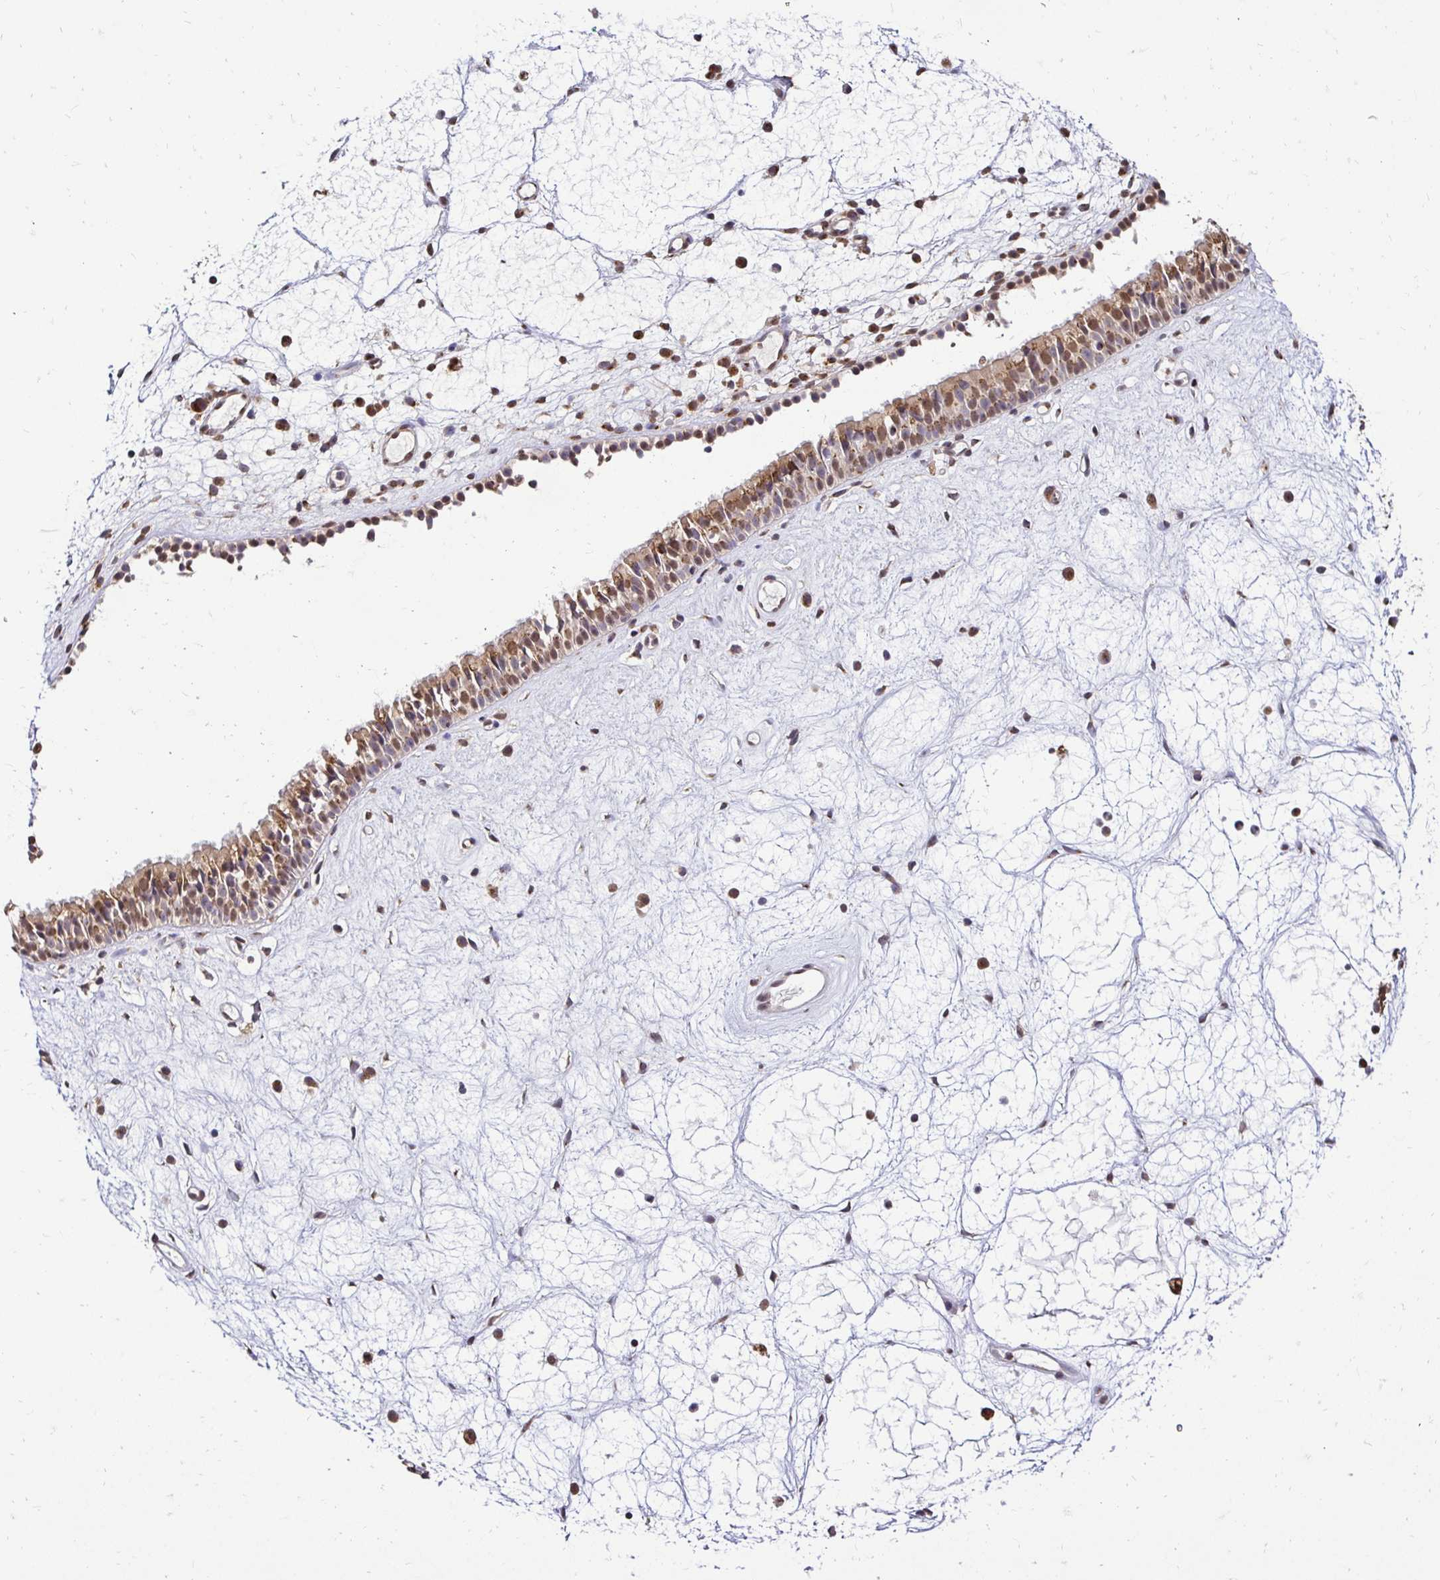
{"staining": {"intensity": "moderate", "quantity": ">75%", "location": "cytoplasmic/membranous"}, "tissue": "nasopharynx", "cell_type": "Respiratory epithelial cells", "image_type": "normal", "snomed": [{"axis": "morphology", "description": "Normal tissue, NOS"}, {"axis": "topography", "description": "Nasopharynx"}], "caption": "Nasopharynx stained with a protein marker reveals moderate staining in respiratory epithelial cells.", "gene": "RHEBL1", "patient": {"sex": "male", "age": 69}}